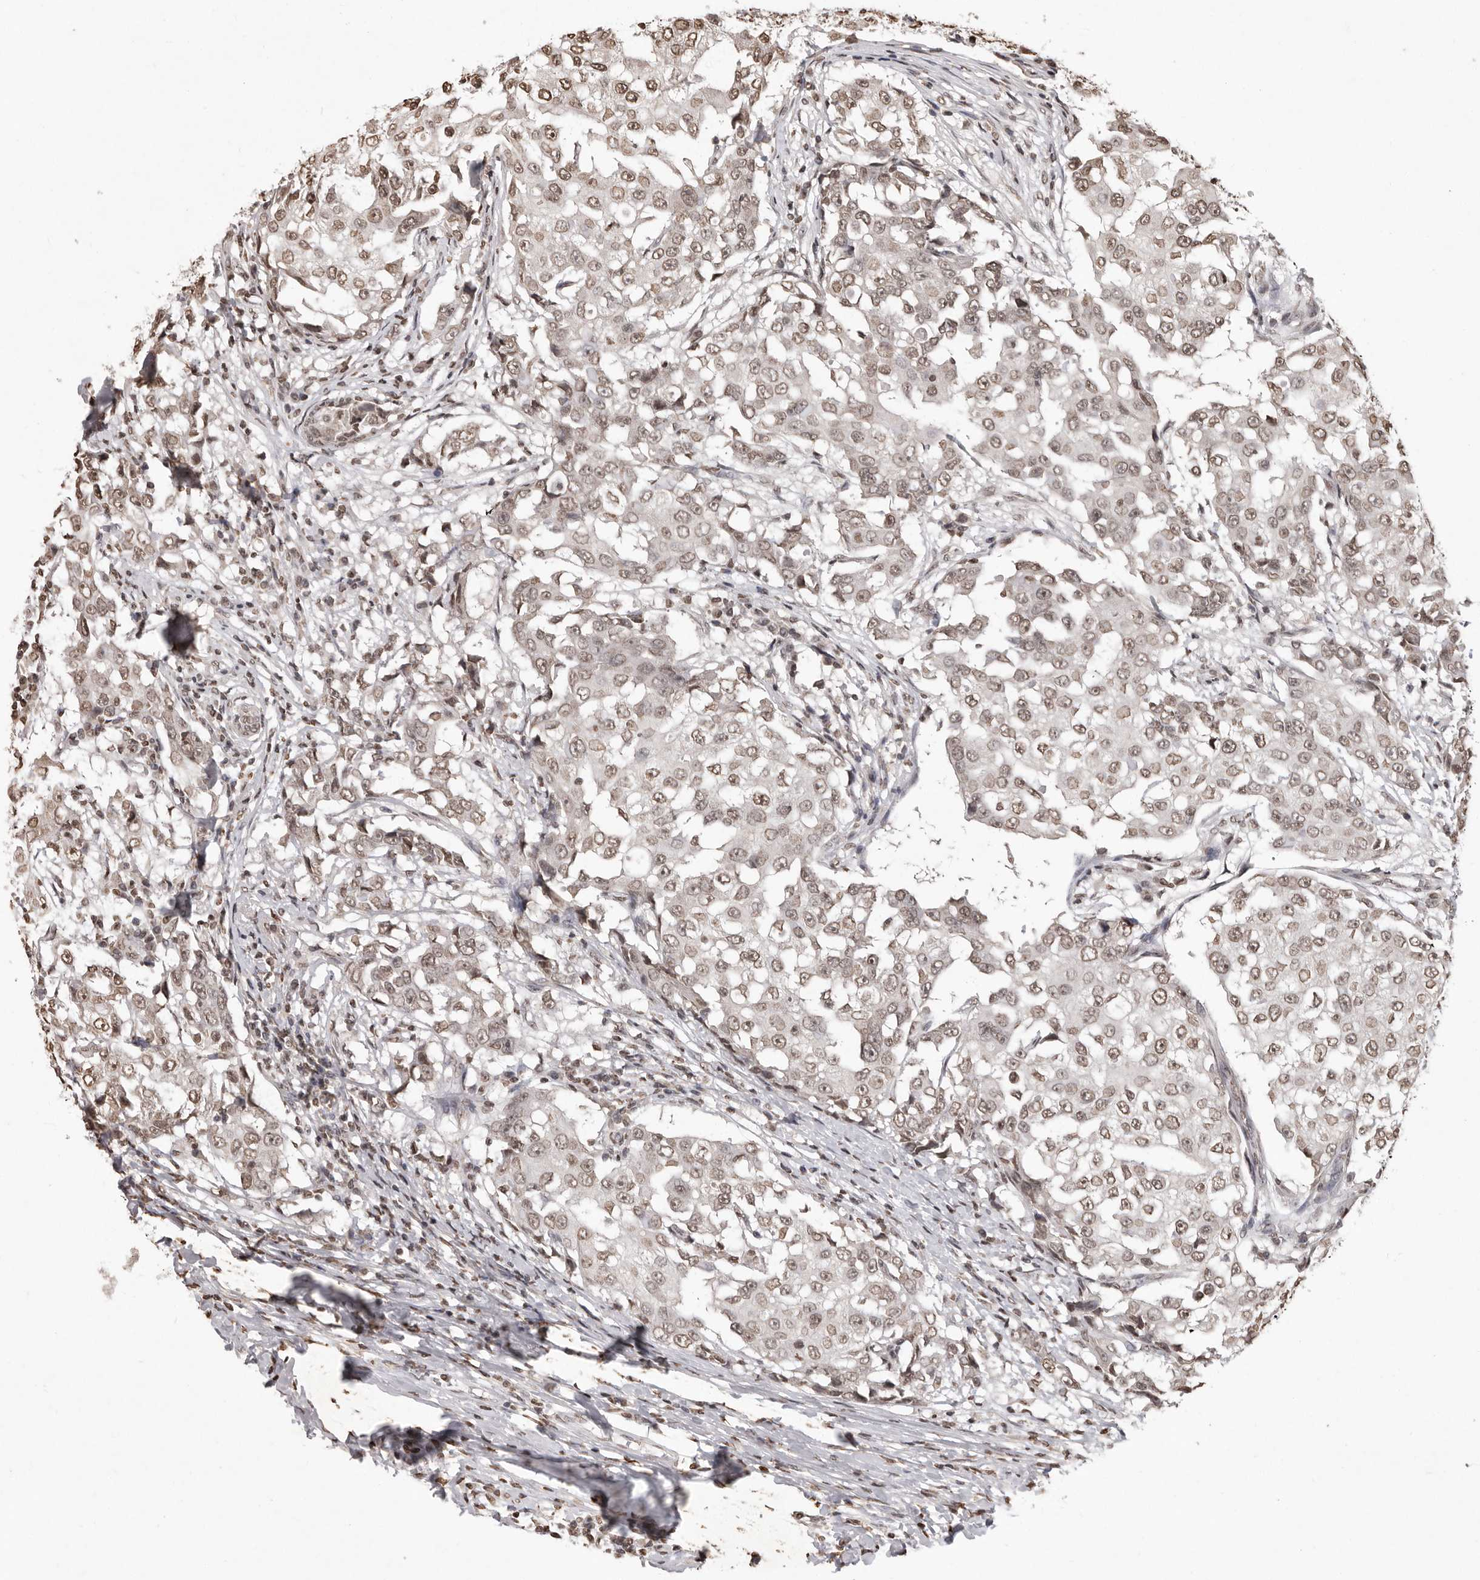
{"staining": {"intensity": "moderate", "quantity": ">75%", "location": "nuclear"}, "tissue": "breast cancer", "cell_type": "Tumor cells", "image_type": "cancer", "snomed": [{"axis": "morphology", "description": "Duct carcinoma"}, {"axis": "topography", "description": "Breast"}], "caption": "A high-resolution image shows immunohistochemistry staining of breast invasive ductal carcinoma, which exhibits moderate nuclear positivity in approximately >75% of tumor cells.", "gene": "WDR45", "patient": {"sex": "female", "age": 27}}